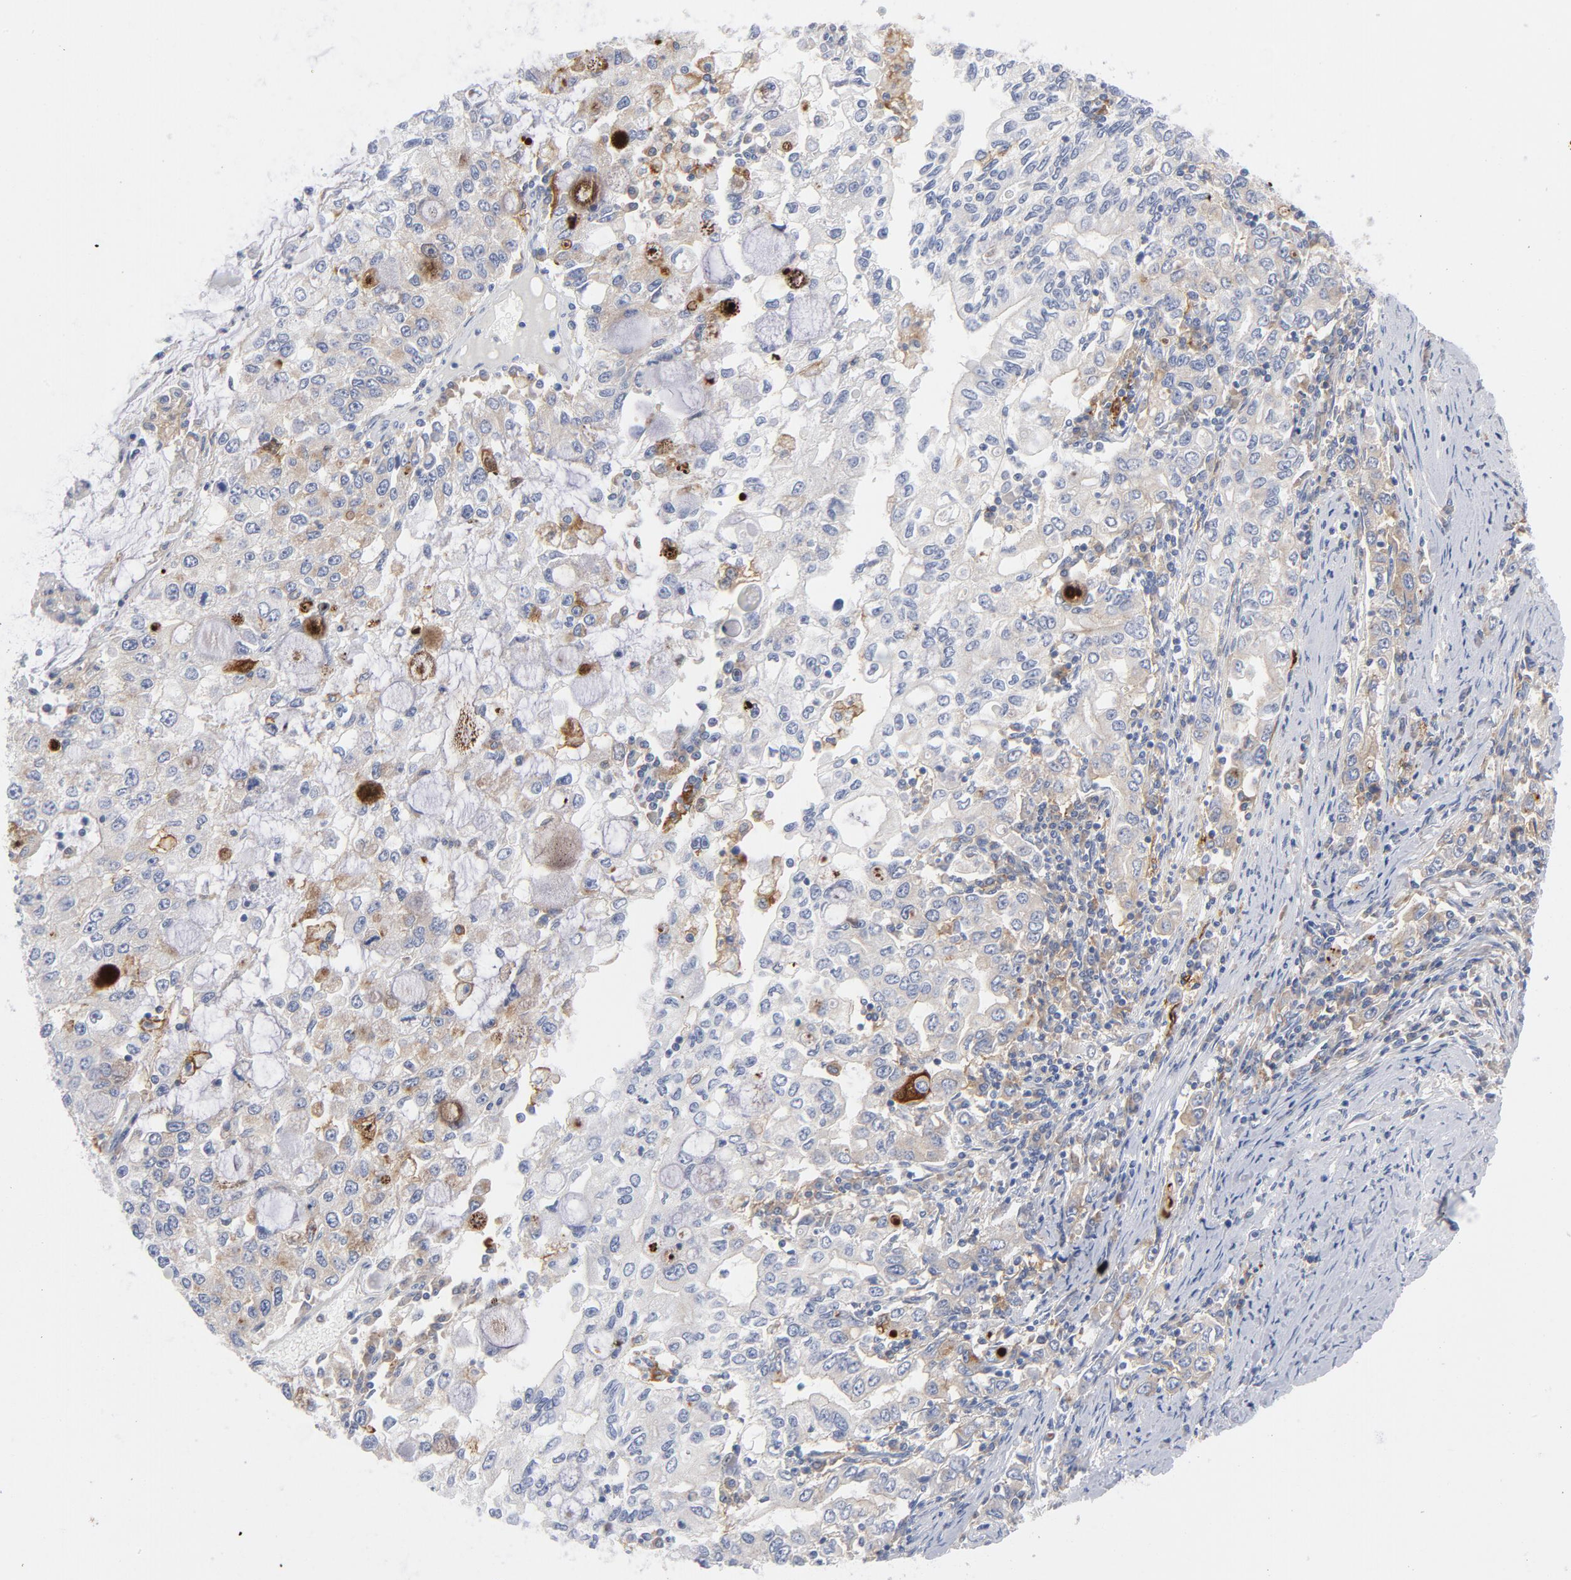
{"staining": {"intensity": "weak", "quantity": "<25%", "location": "cytoplasmic/membranous"}, "tissue": "stomach cancer", "cell_type": "Tumor cells", "image_type": "cancer", "snomed": [{"axis": "morphology", "description": "Adenocarcinoma, NOS"}, {"axis": "topography", "description": "Stomach, lower"}], "caption": "Adenocarcinoma (stomach) was stained to show a protein in brown. There is no significant positivity in tumor cells.", "gene": "CD86", "patient": {"sex": "female", "age": 72}}